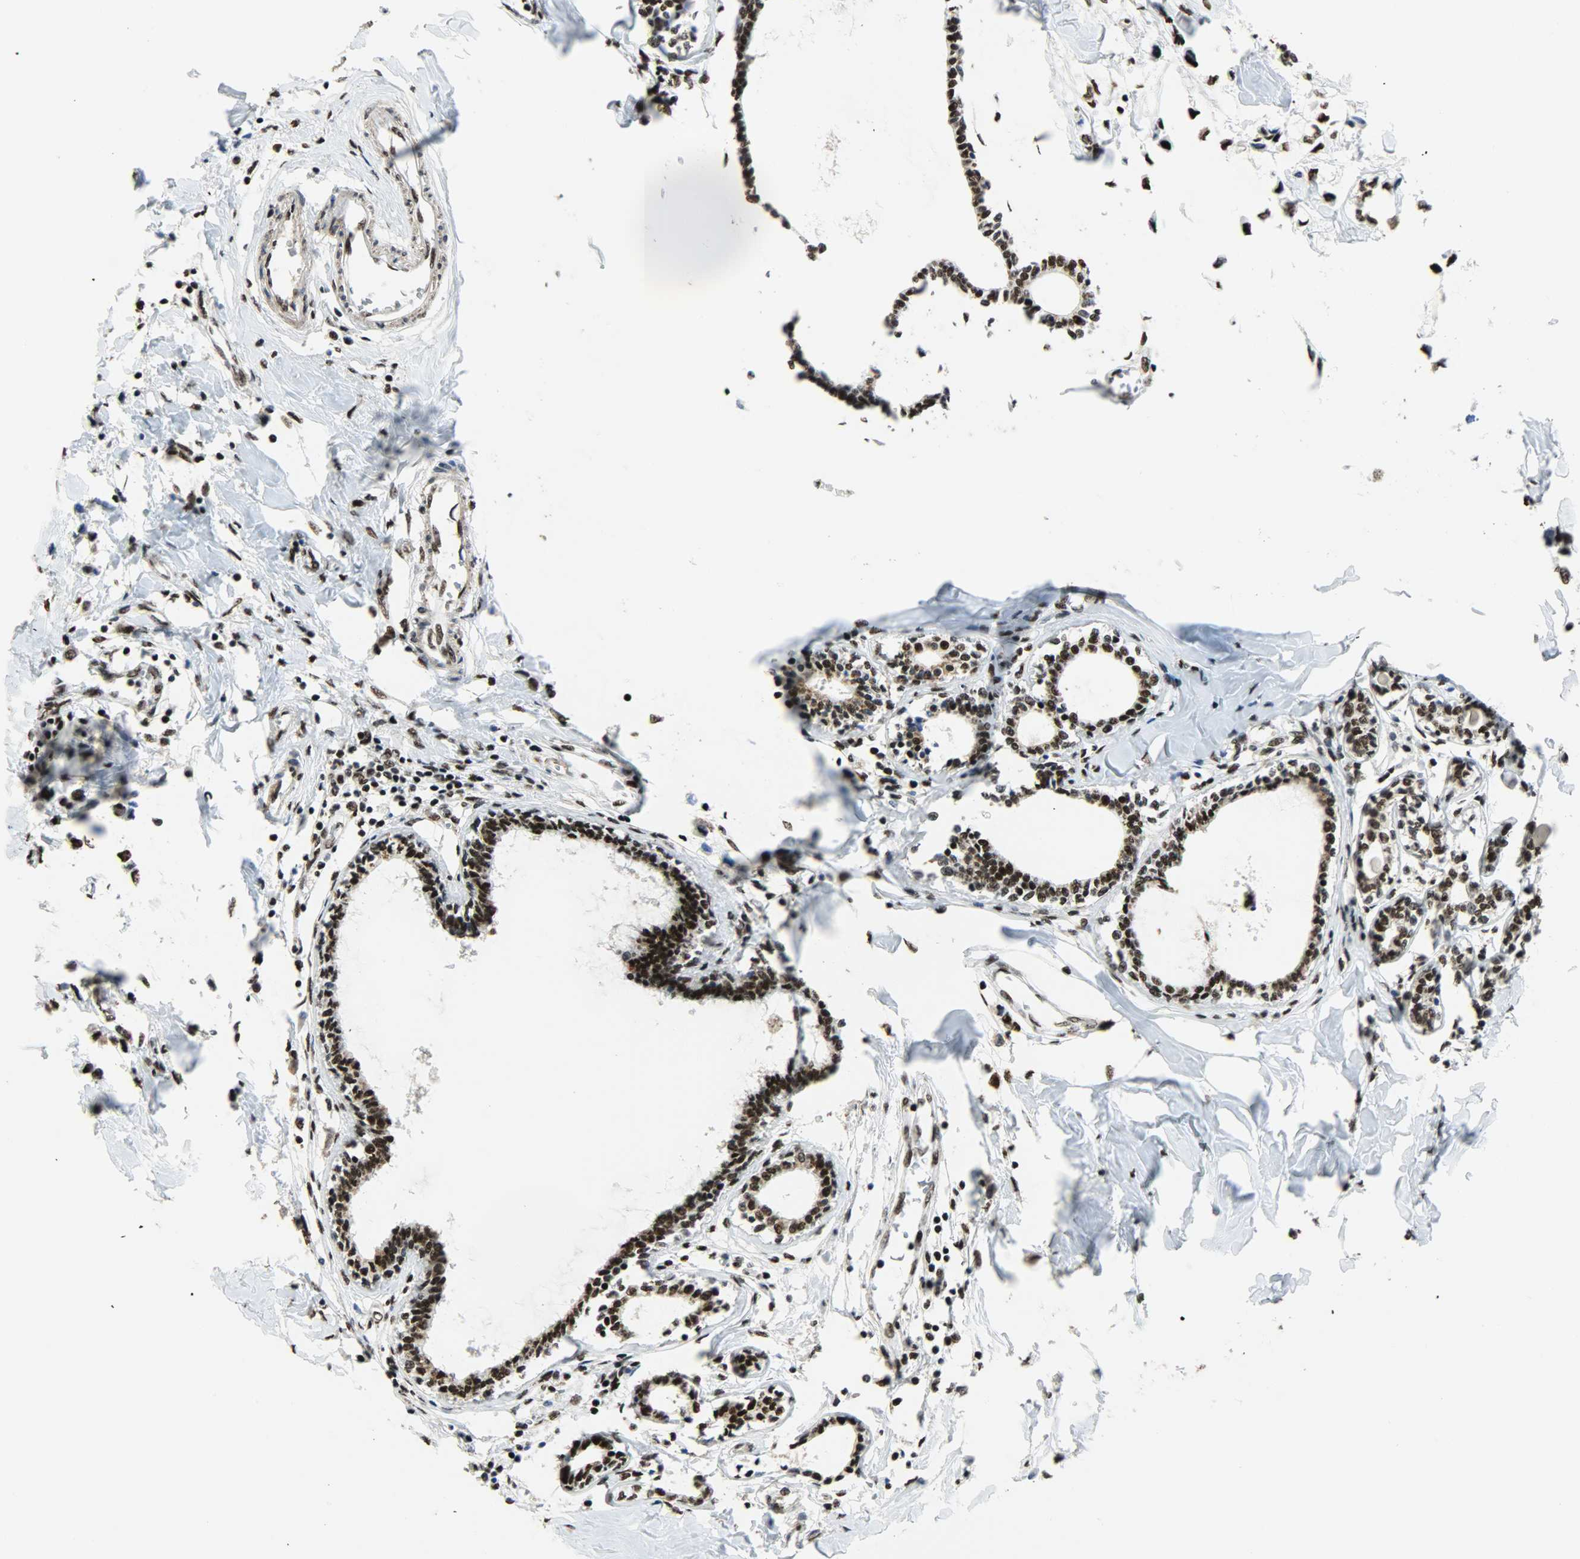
{"staining": {"intensity": "strong", "quantity": ">75%", "location": "nuclear"}, "tissue": "breast cancer", "cell_type": "Tumor cells", "image_type": "cancer", "snomed": [{"axis": "morphology", "description": "Lobular carcinoma"}, {"axis": "topography", "description": "Breast"}], "caption": "Brown immunohistochemical staining in breast cancer (lobular carcinoma) shows strong nuclear staining in approximately >75% of tumor cells. The staining is performed using DAB brown chromogen to label protein expression. The nuclei are counter-stained blue using hematoxylin.", "gene": "SSB", "patient": {"sex": "female", "age": 51}}